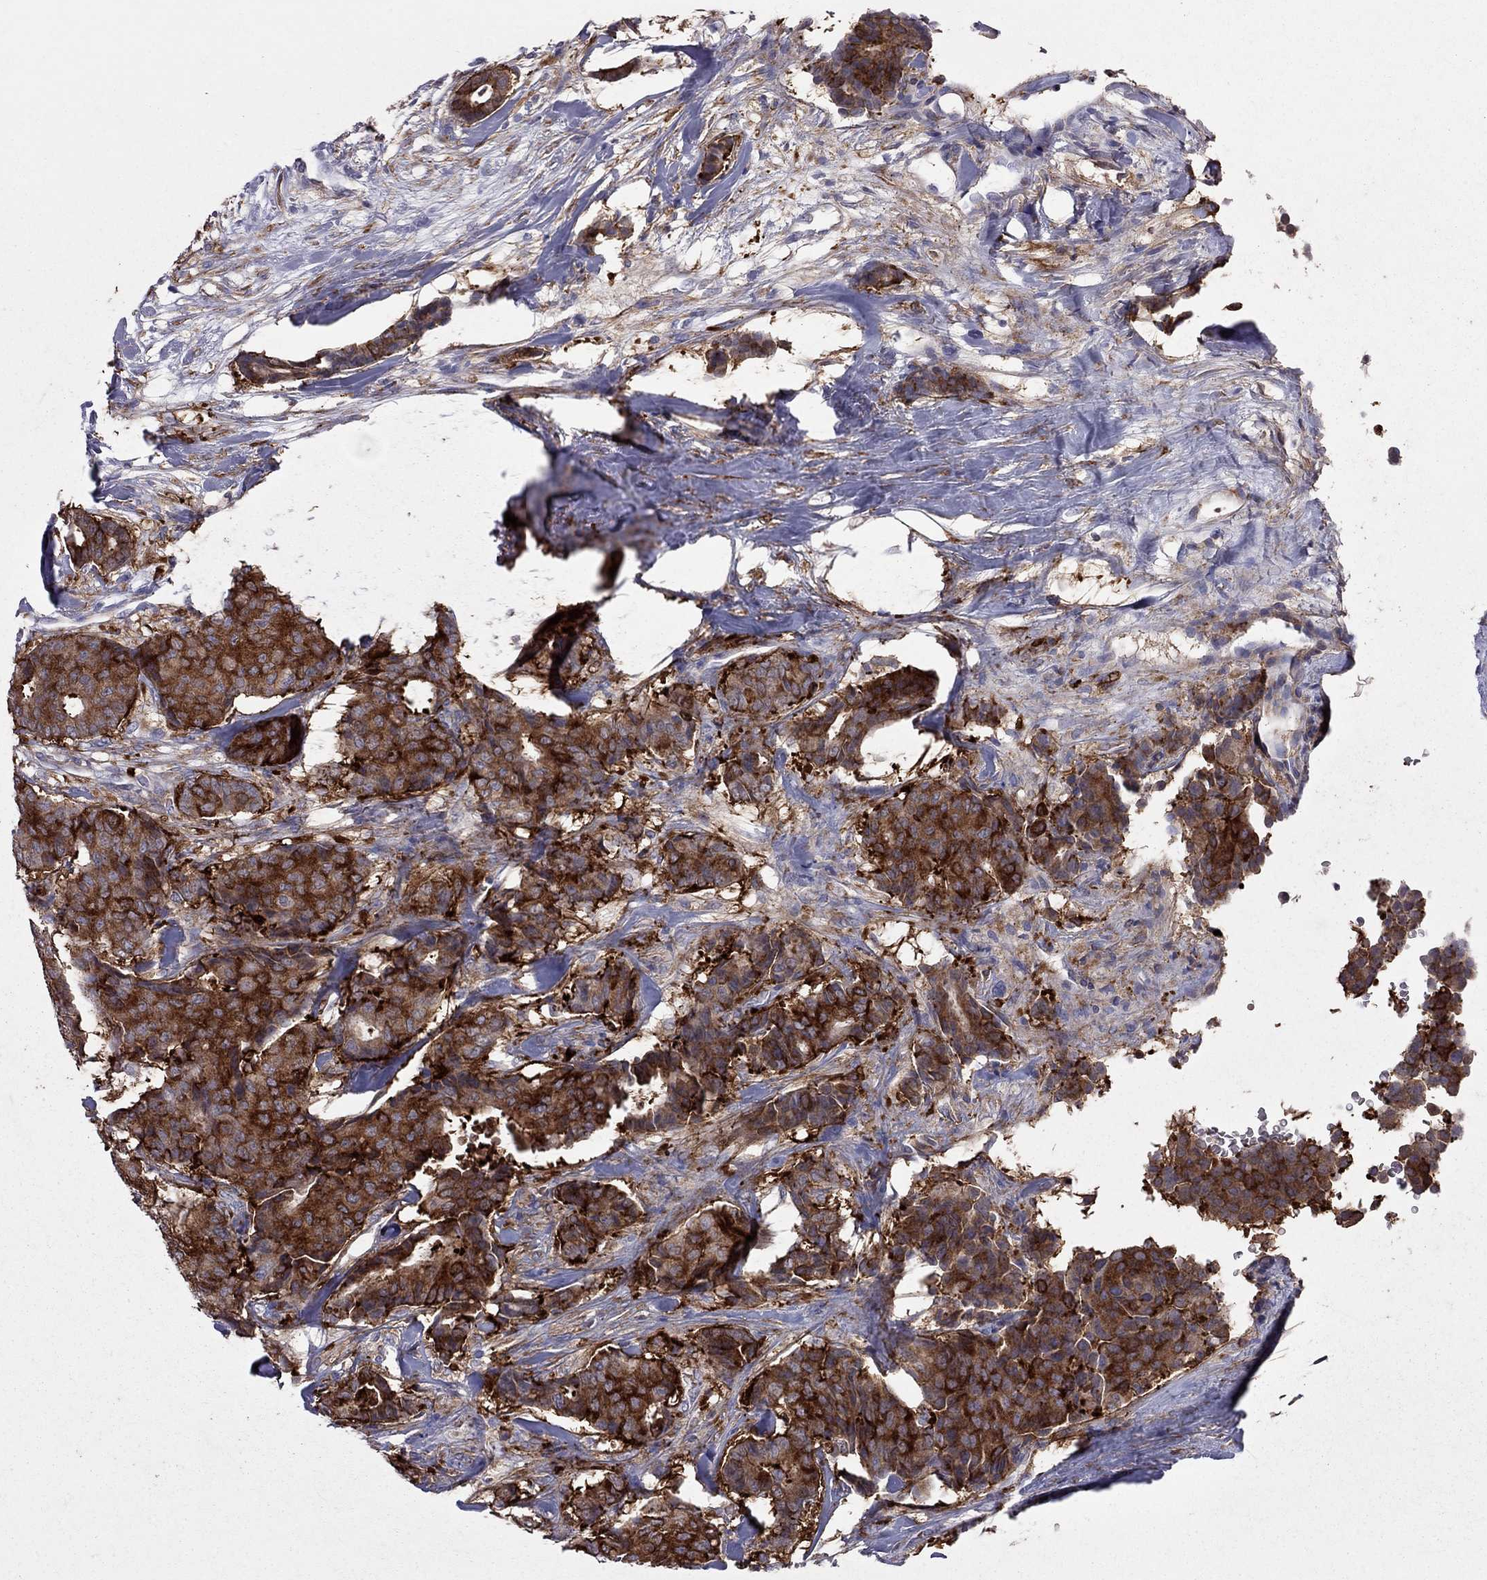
{"staining": {"intensity": "strong", "quantity": ">75%", "location": "cytoplasmic/membranous"}, "tissue": "breast cancer", "cell_type": "Tumor cells", "image_type": "cancer", "snomed": [{"axis": "morphology", "description": "Duct carcinoma"}, {"axis": "topography", "description": "Breast"}], "caption": "Breast cancer stained with a protein marker exhibits strong staining in tumor cells.", "gene": "EIF4E3", "patient": {"sex": "female", "age": 75}}